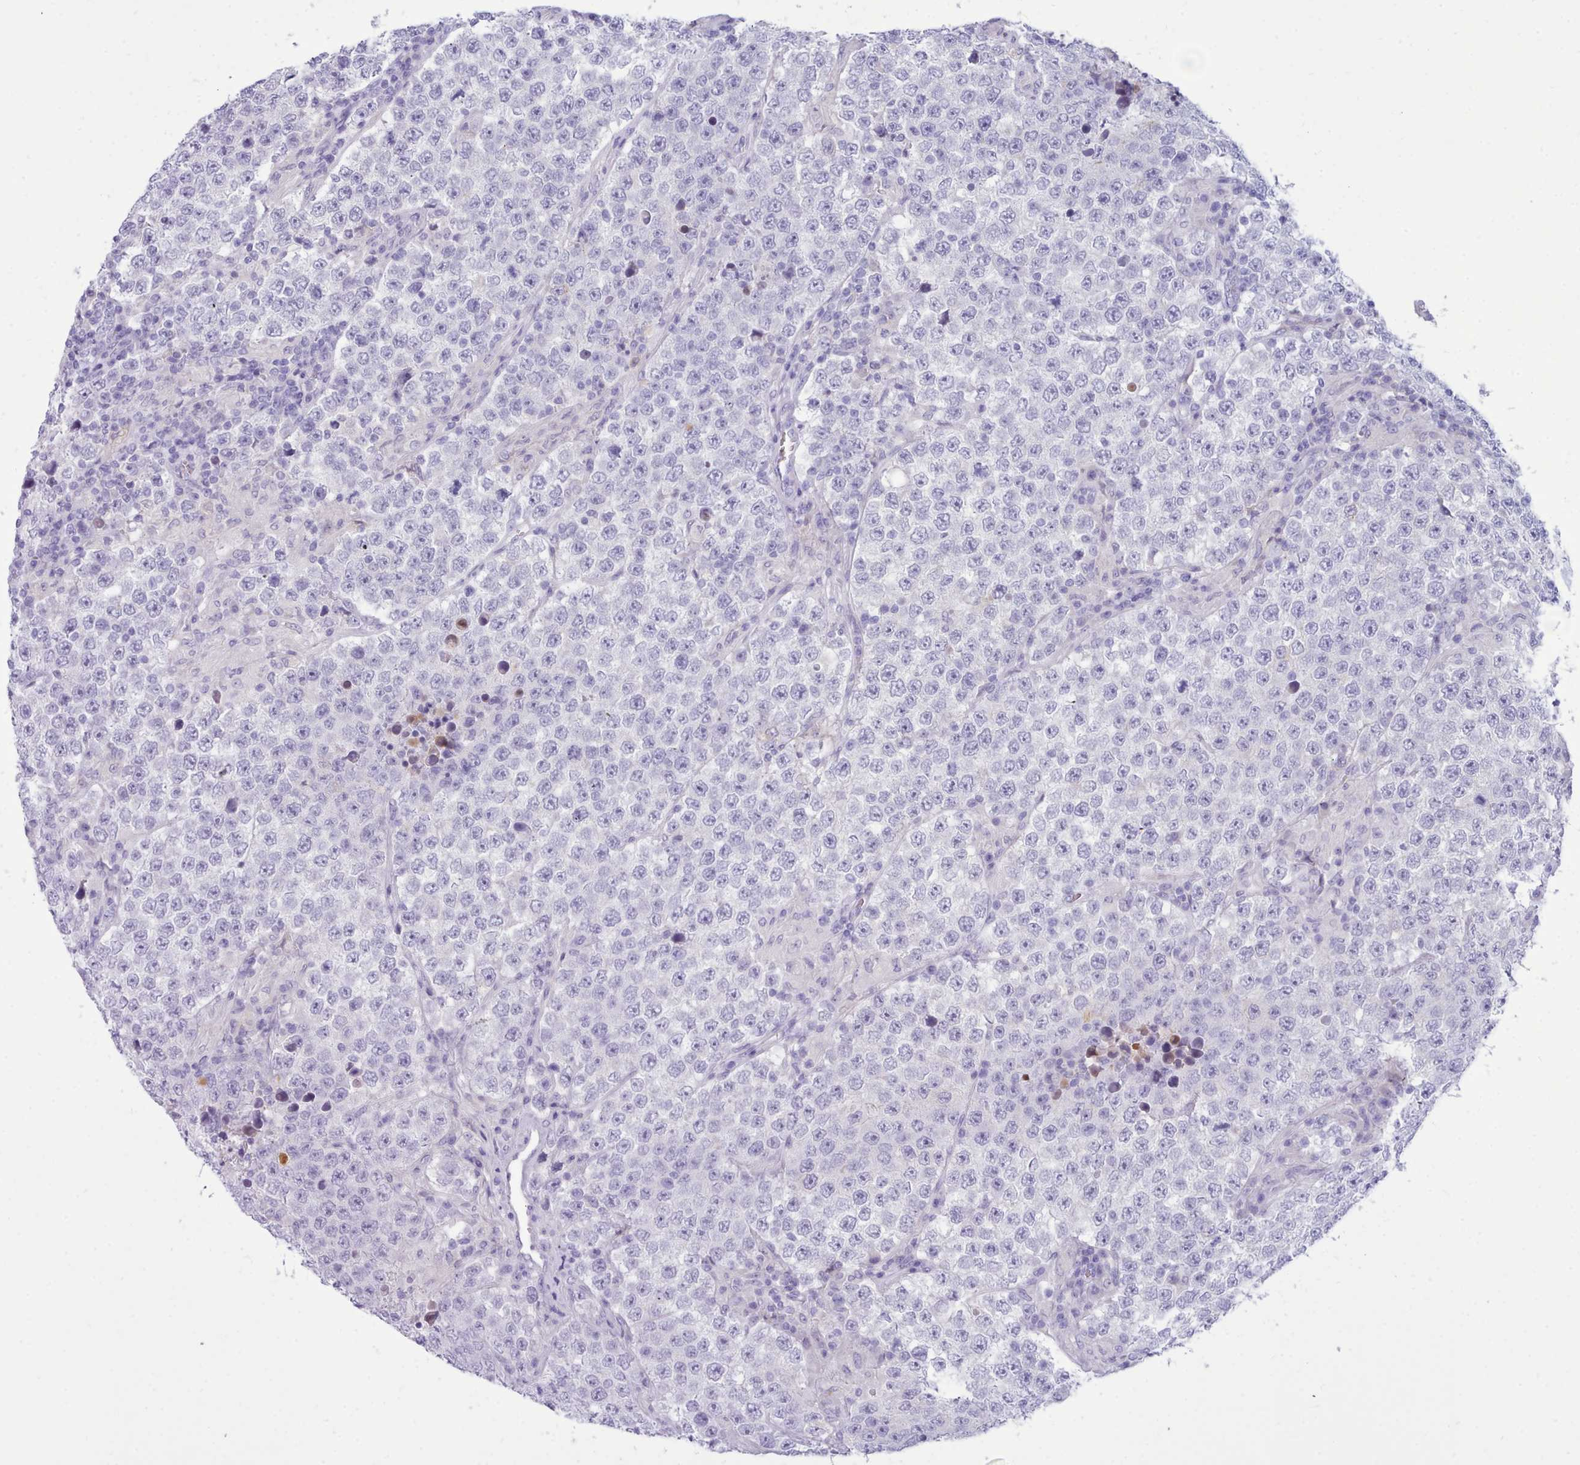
{"staining": {"intensity": "negative", "quantity": "none", "location": "none"}, "tissue": "testis cancer", "cell_type": "Tumor cells", "image_type": "cancer", "snomed": [{"axis": "morphology", "description": "Normal tissue, NOS"}, {"axis": "morphology", "description": "Urothelial carcinoma, High grade"}, {"axis": "morphology", "description": "Seminoma, NOS"}, {"axis": "morphology", "description": "Carcinoma, Embryonal, NOS"}, {"axis": "topography", "description": "Urinary bladder"}, {"axis": "topography", "description": "Testis"}], "caption": "High power microscopy micrograph of an immunohistochemistry (IHC) image of testis cancer, revealing no significant staining in tumor cells. (IHC, brightfield microscopy, high magnification).", "gene": "NKX1-2", "patient": {"sex": "male", "age": 41}}